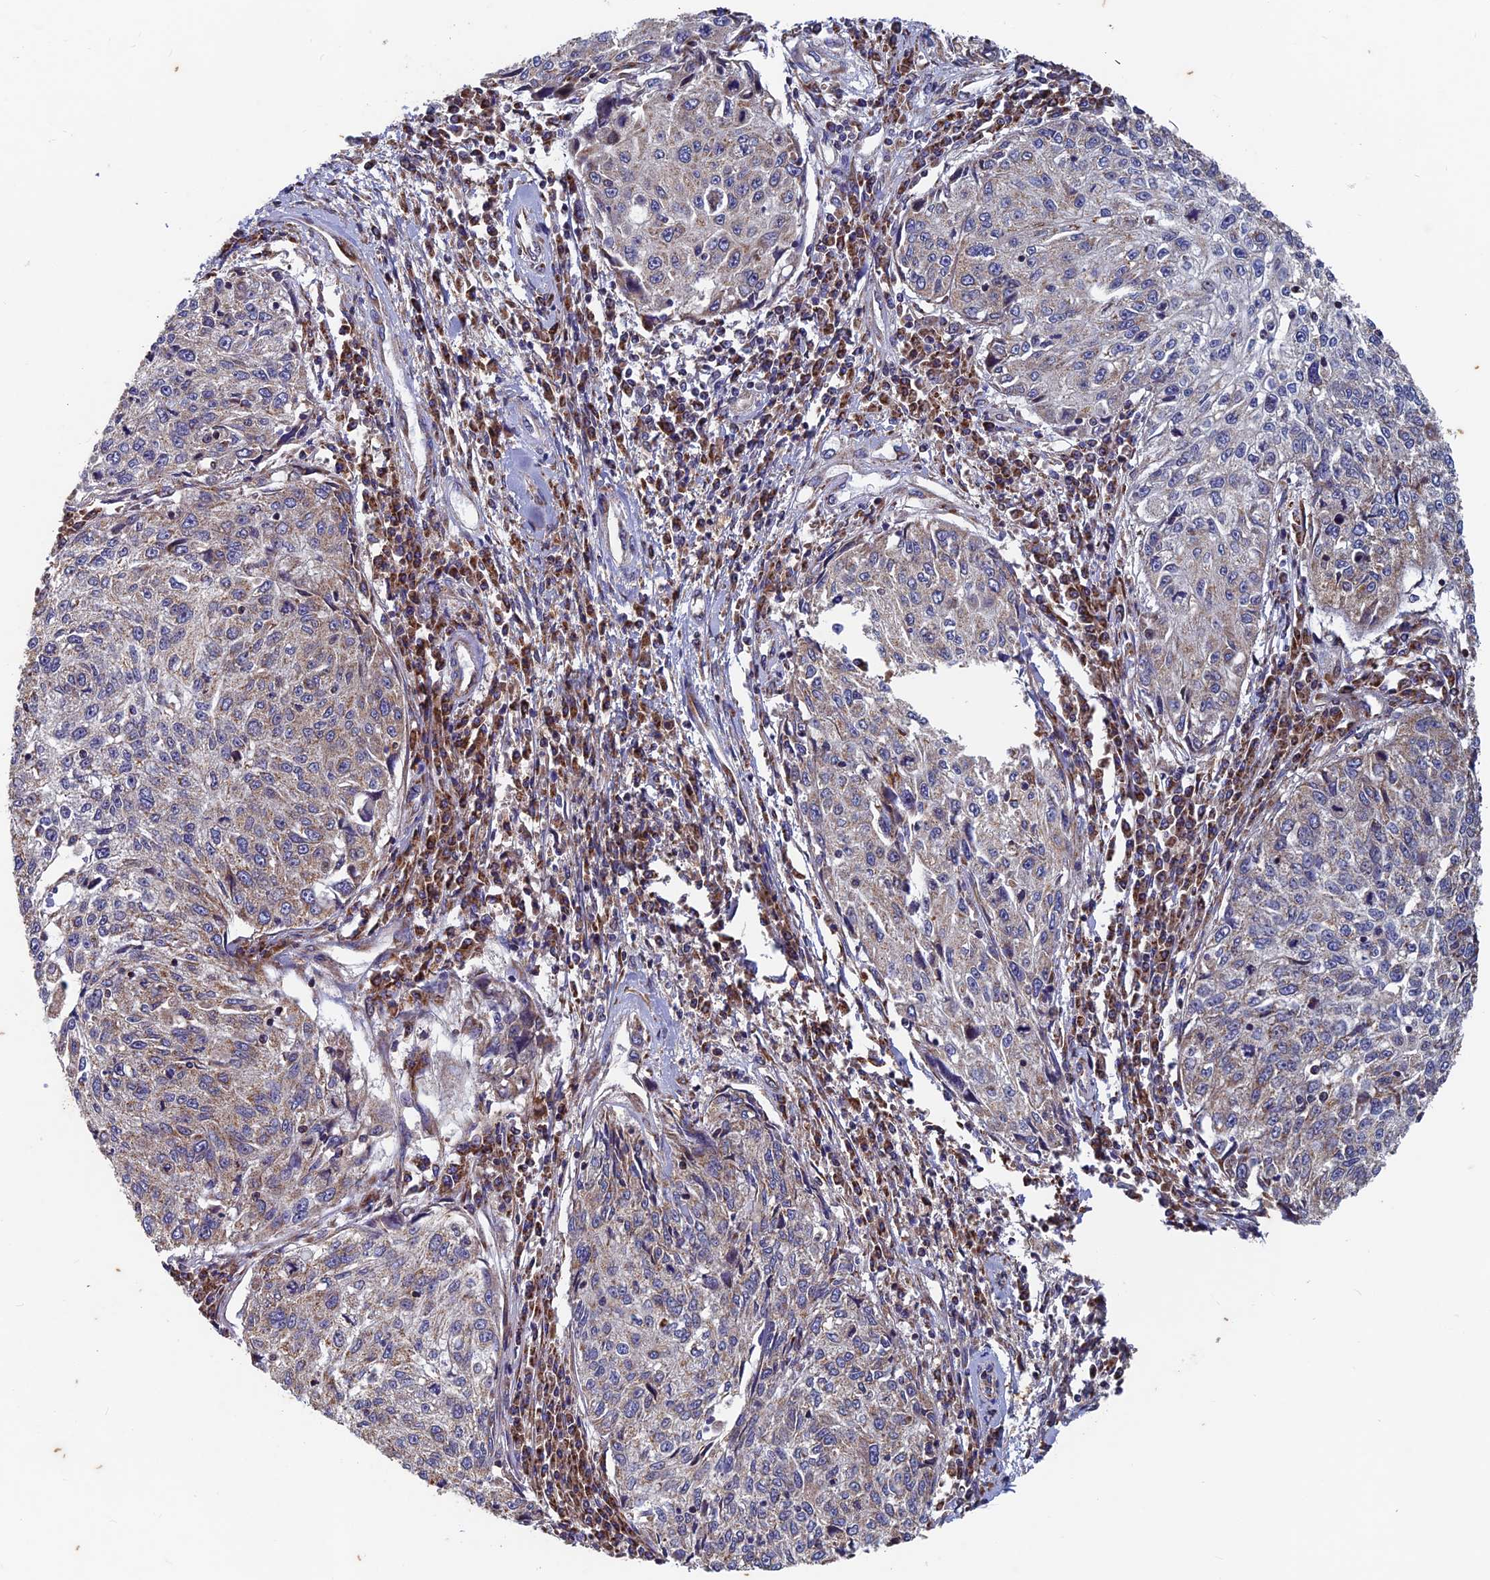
{"staining": {"intensity": "weak", "quantity": "<25%", "location": "cytoplasmic/membranous"}, "tissue": "cervical cancer", "cell_type": "Tumor cells", "image_type": "cancer", "snomed": [{"axis": "morphology", "description": "Squamous cell carcinoma, NOS"}, {"axis": "topography", "description": "Cervix"}], "caption": "Histopathology image shows no protein expression in tumor cells of squamous cell carcinoma (cervical) tissue. (Stains: DAB immunohistochemistry (IHC) with hematoxylin counter stain, Microscopy: brightfield microscopy at high magnification).", "gene": "AP4S1", "patient": {"sex": "female", "age": 57}}